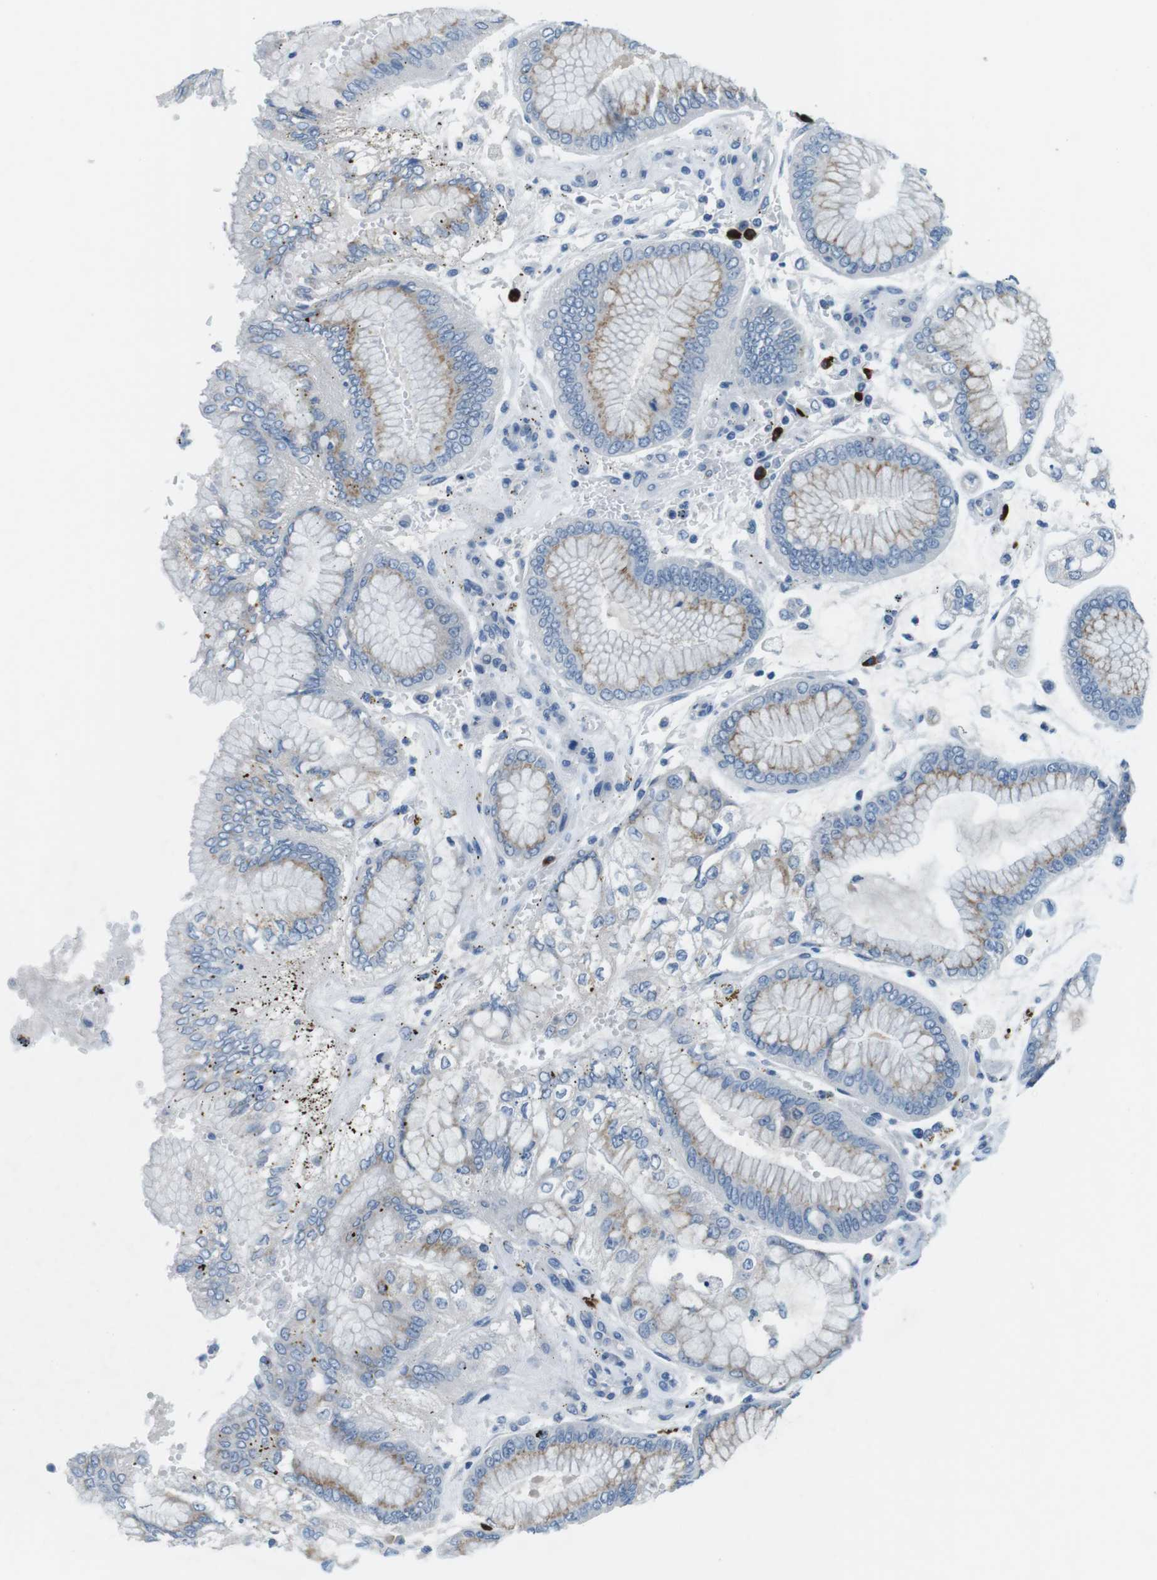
{"staining": {"intensity": "negative", "quantity": "none", "location": "none"}, "tissue": "stomach cancer", "cell_type": "Tumor cells", "image_type": "cancer", "snomed": [{"axis": "morphology", "description": "Adenocarcinoma, NOS"}, {"axis": "topography", "description": "Stomach"}], "caption": "This is a micrograph of IHC staining of adenocarcinoma (stomach), which shows no expression in tumor cells.", "gene": "SLC35A3", "patient": {"sex": "male", "age": 76}}